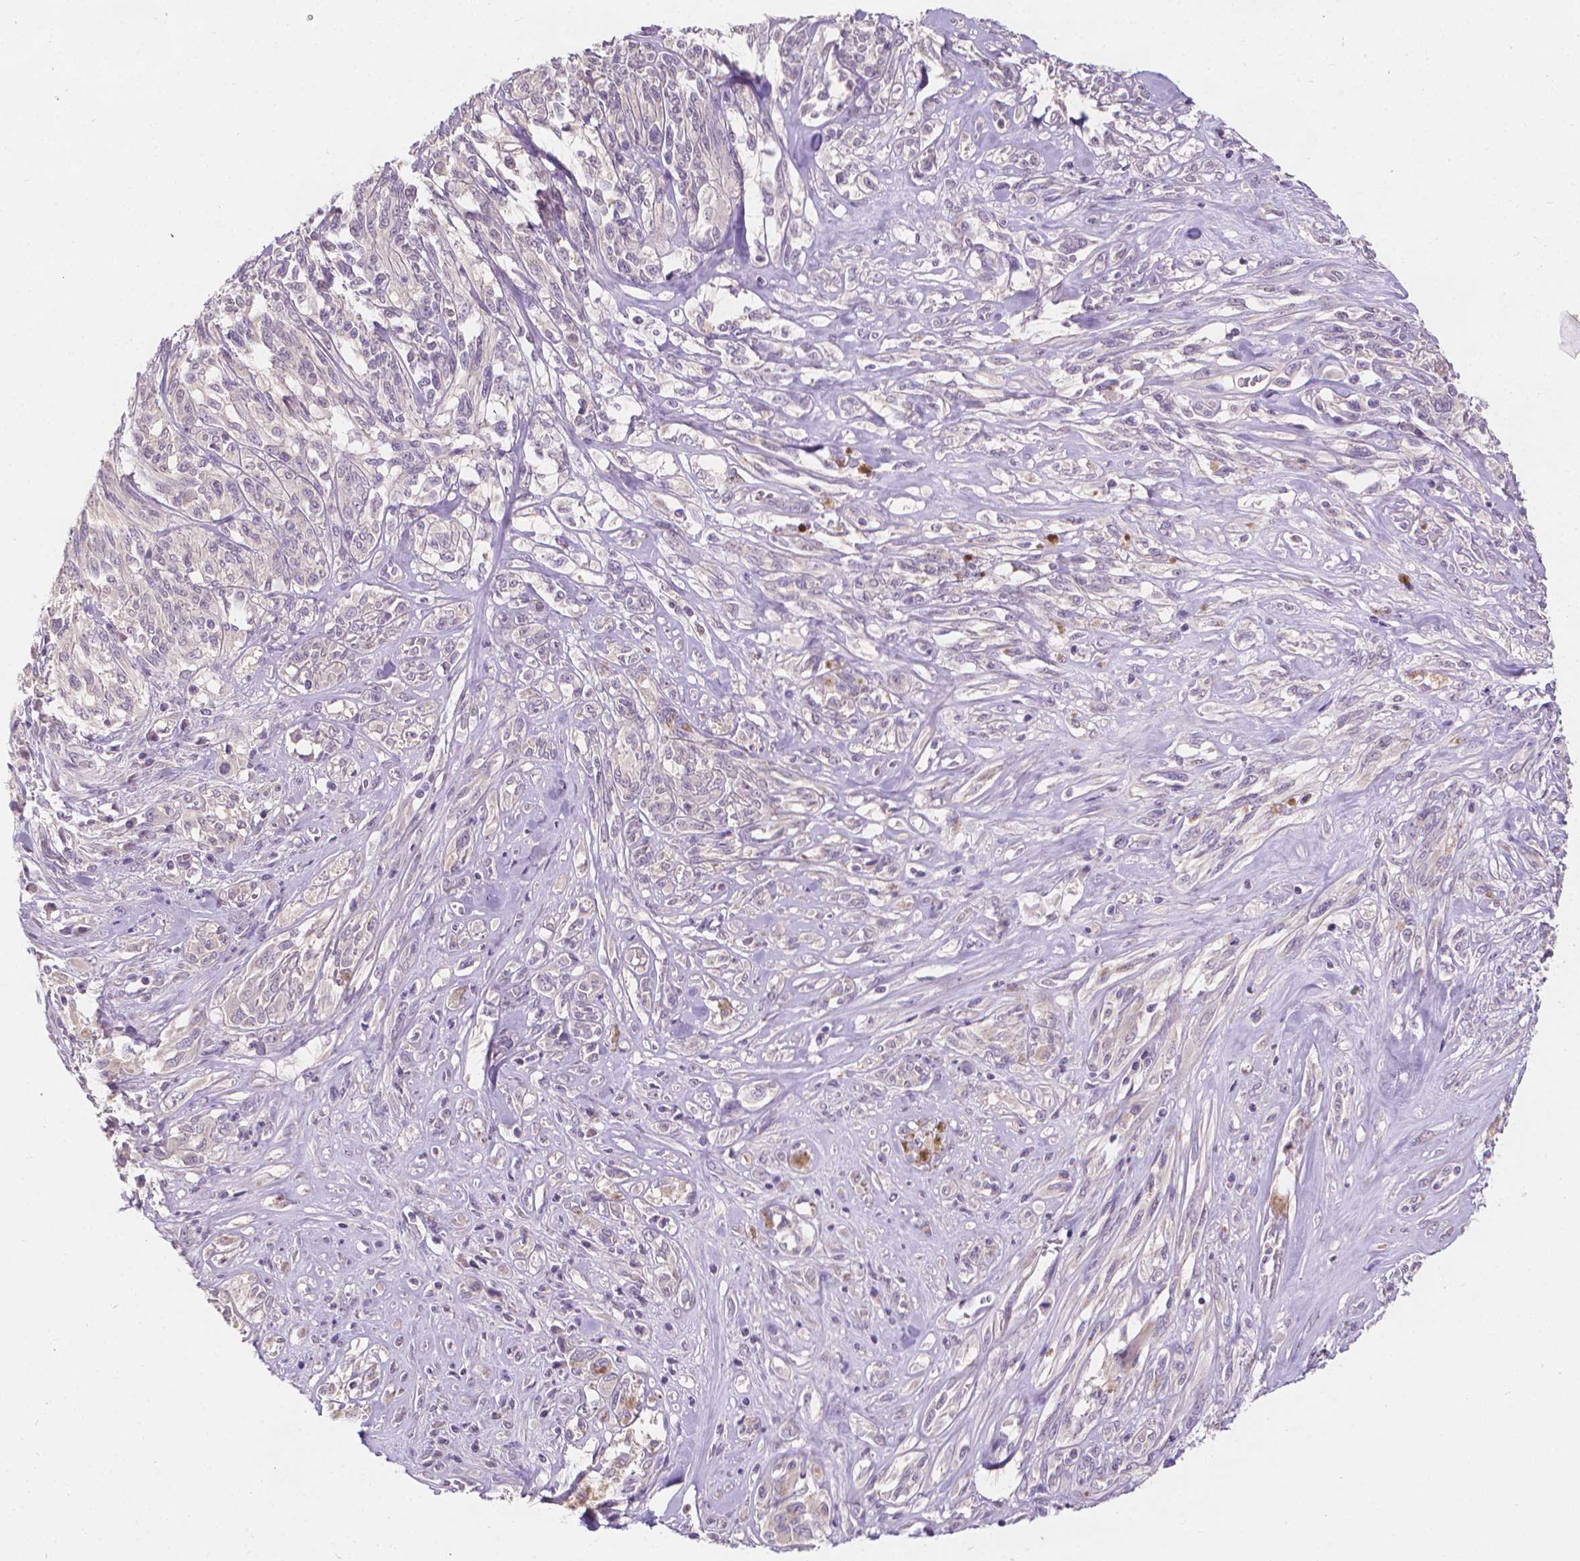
{"staining": {"intensity": "negative", "quantity": "none", "location": "none"}, "tissue": "melanoma", "cell_type": "Tumor cells", "image_type": "cancer", "snomed": [{"axis": "morphology", "description": "Malignant melanoma, NOS"}, {"axis": "topography", "description": "Skin"}], "caption": "There is no significant positivity in tumor cells of malignant melanoma.", "gene": "FASN", "patient": {"sex": "female", "age": 91}}